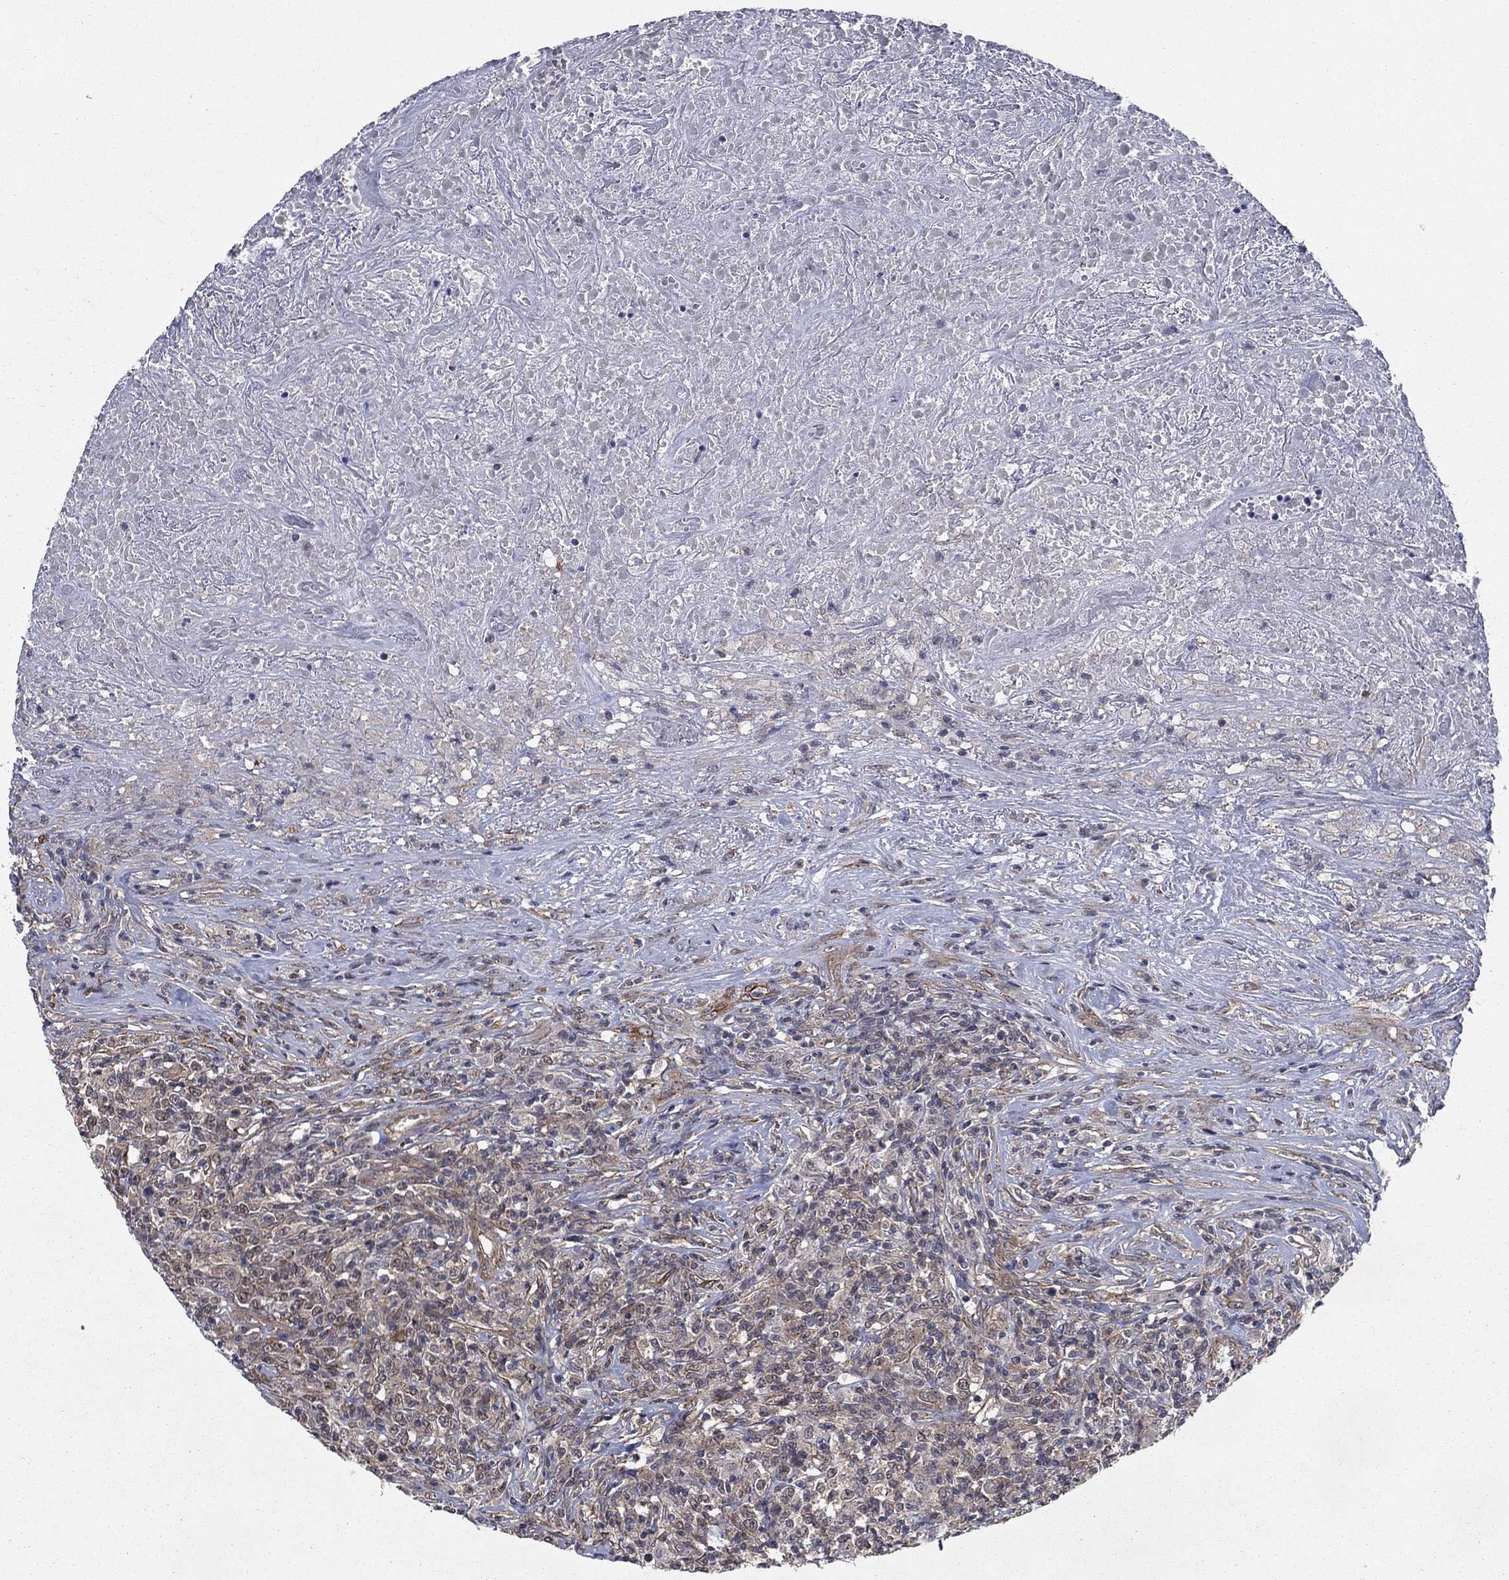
{"staining": {"intensity": "weak", "quantity": ">75%", "location": "cytoplasmic/membranous"}, "tissue": "lymphoma", "cell_type": "Tumor cells", "image_type": "cancer", "snomed": [{"axis": "morphology", "description": "Malignant lymphoma, non-Hodgkin's type, High grade"}, {"axis": "topography", "description": "Lung"}], "caption": "DAB immunohistochemical staining of human malignant lymphoma, non-Hodgkin's type (high-grade) reveals weak cytoplasmic/membranous protein staining in approximately >75% of tumor cells. Ihc stains the protein of interest in brown and the nuclei are stained blue.", "gene": "SH3RF1", "patient": {"sex": "male", "age": 79}}